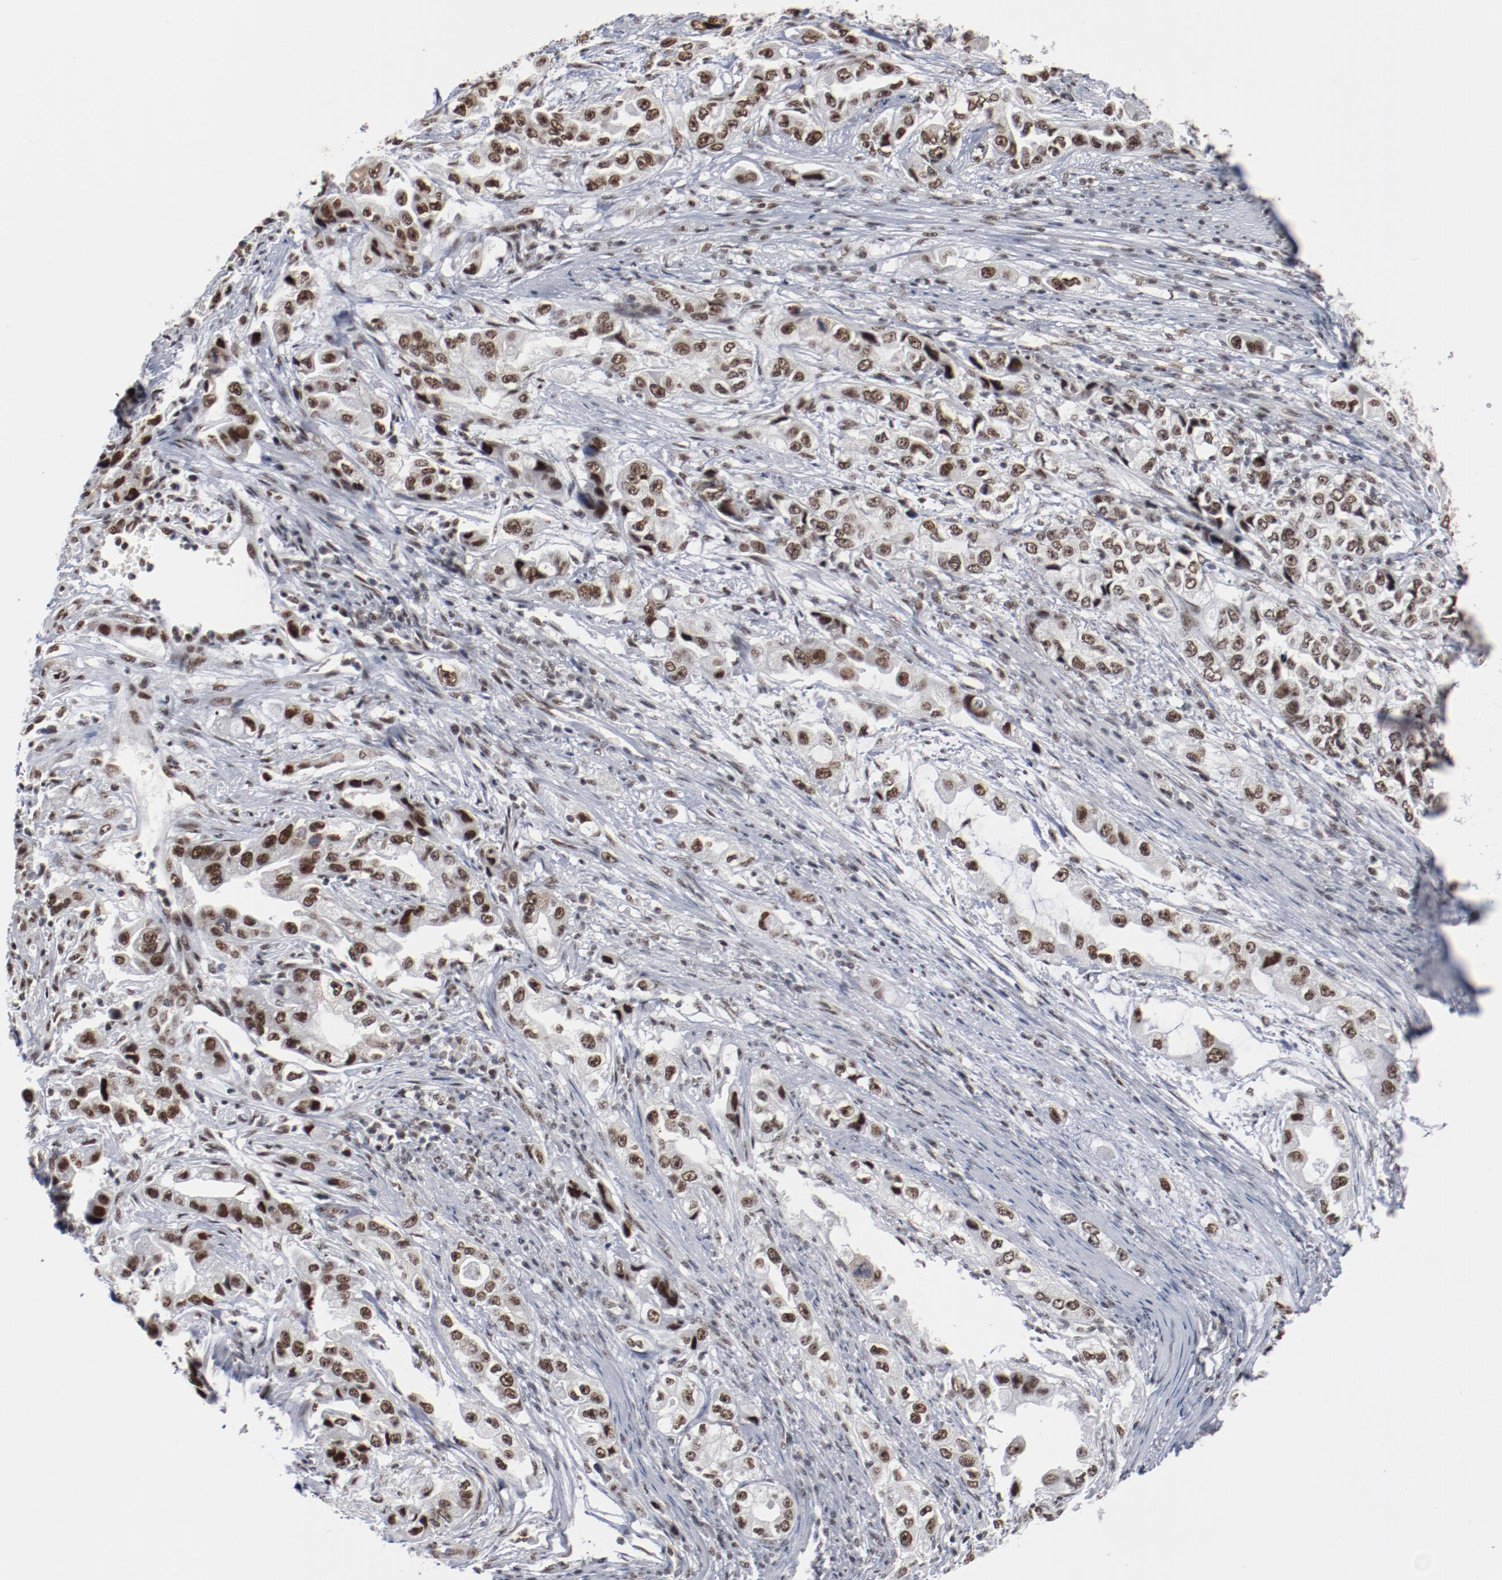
{"staining": {"intensity": "moderate", "quantity": ">75%", "location": "nuclear"}, "tissue": "stomach cancer", "cell_type": "Tumor cells", "image_type": "cancer", "snomed": [{"axis": "morphology", "description": "Adenocarcinoma, NOS"}, {"axis": "topography", "description": "Stomach, lower"}], "caption": "Brown immunohistochemical staining in human adenocarcinoma (stomach) reveals moderate nuclear expression in approximately >75% of tumor cells.", "gene": "BUB3", "patient": {"sex": "female", "age": 93}}